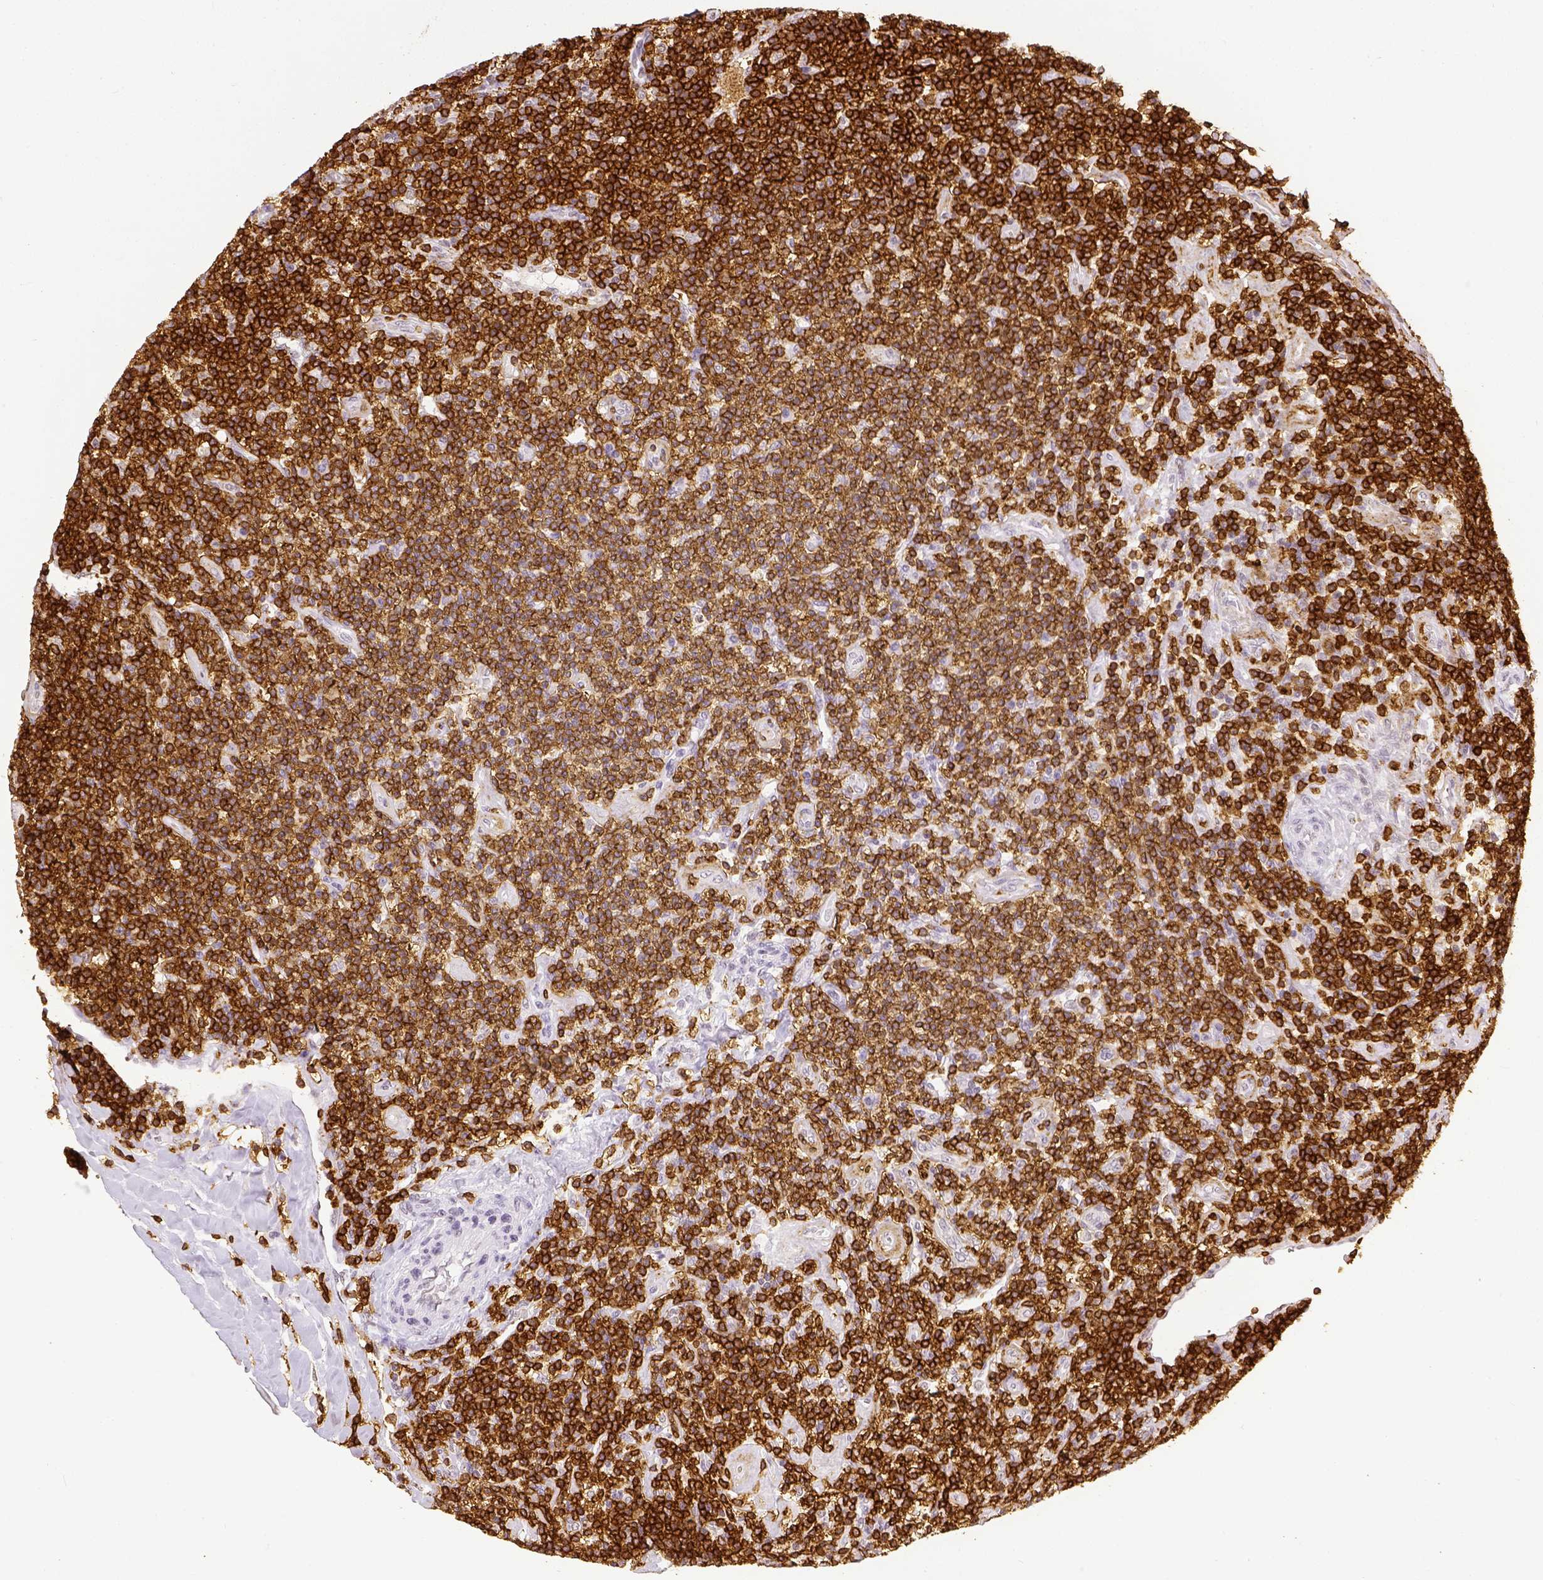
{"staining": {"intensity": "negative", "quantity": "none", "location": "none"}, "tissue": "lymphoma", "cell_type": "Tumor cells", "image_type": "cancer", "snomed": [{"axis": "morphology", "description": "Hodgkin's disease, NOS"}, {"axis": "topography", "description": "Lymph node"}], "caption": "An immunohistochemistry (IHC) image of lymphoma is shown. There is no staining in tumor cells of lymphoma.", "gene": "CD3E", "patient": {"sex": "male", "age": 40}}